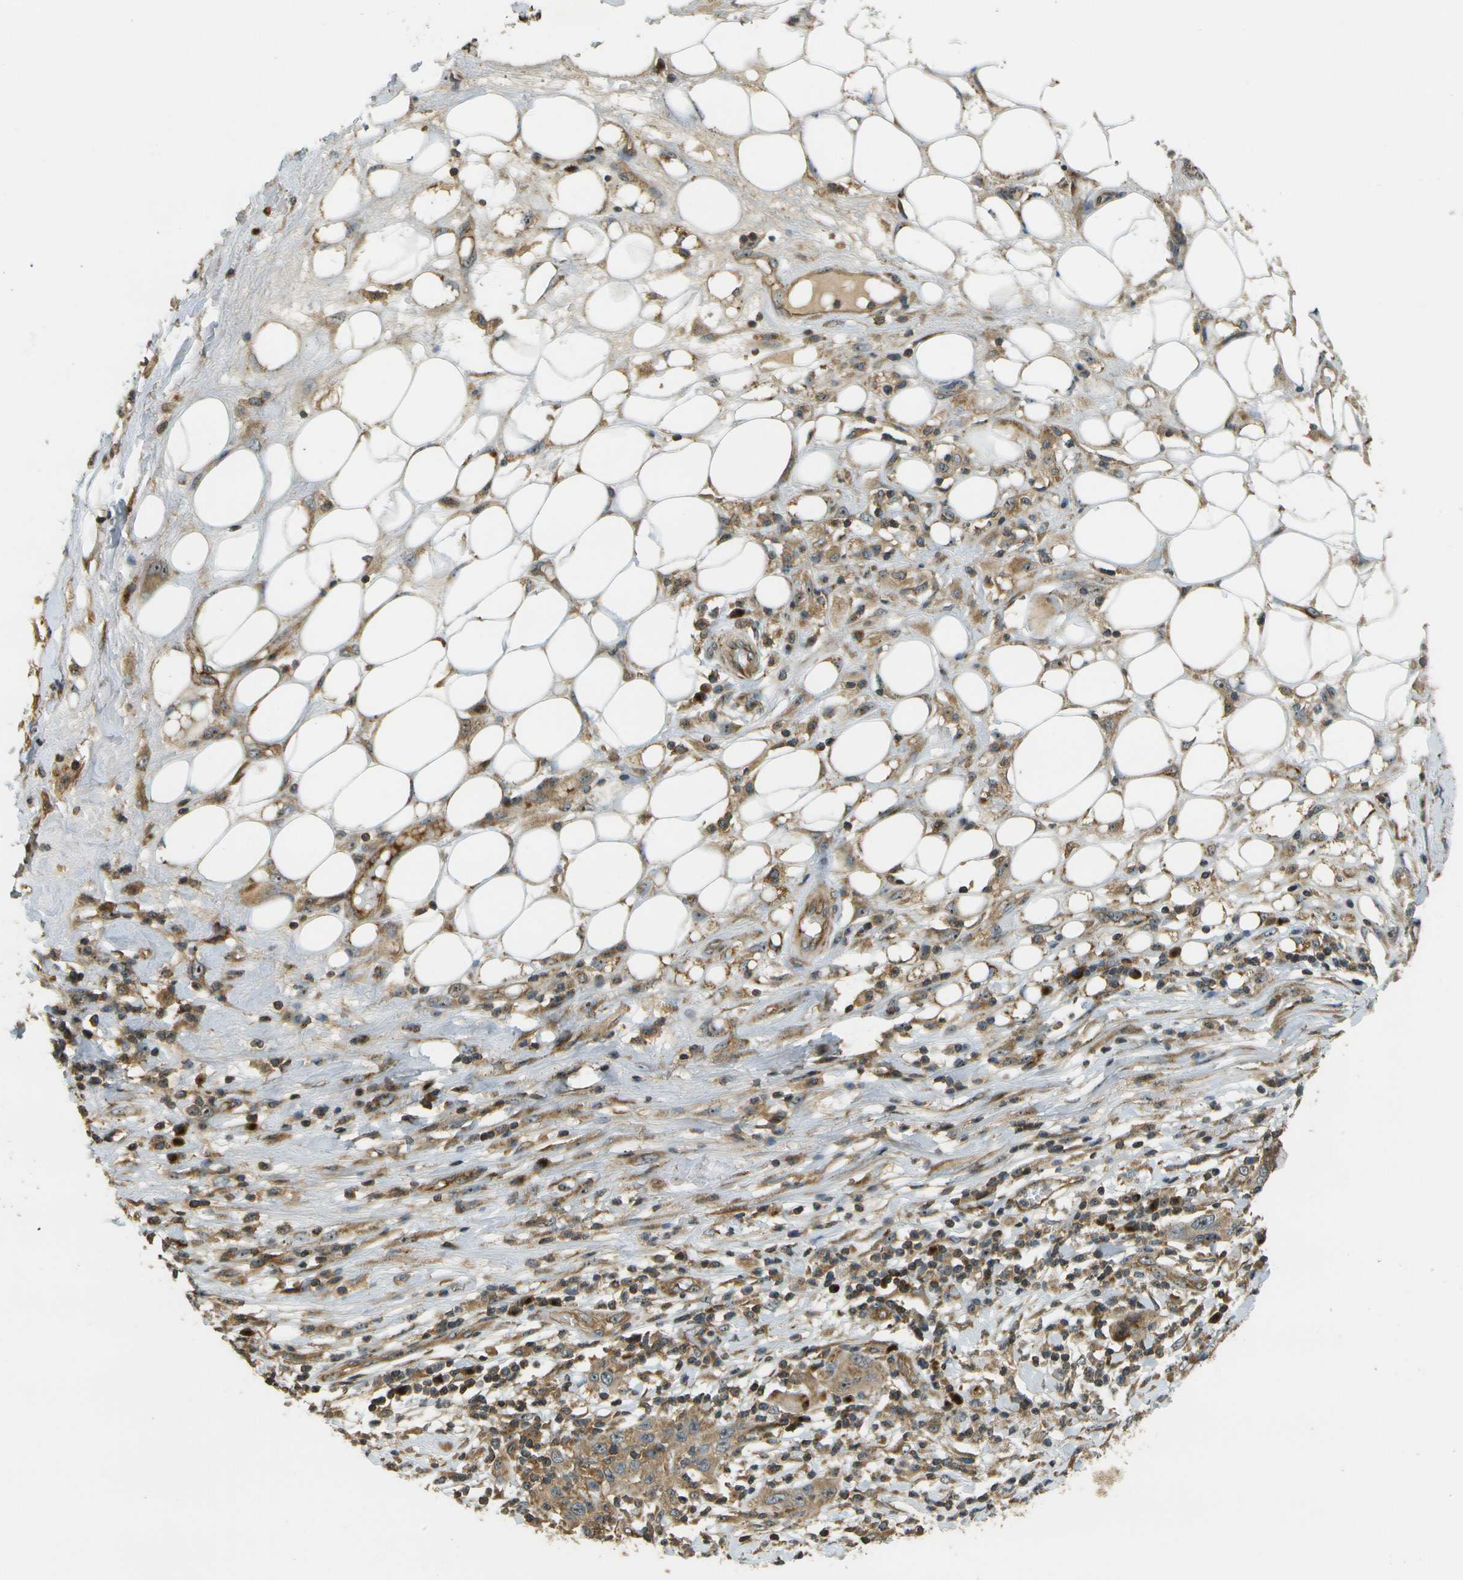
{"staining": {"intensity": "moderate", "quantity": ">75%", "location": "cytoplasmic/membranous"}, "tissue": "skin cancer", "cell_type": "Tumor cells", "image_type": "cancer", "snomed": [{"axis": "morphology", "description": "Squamous cell carcinoma, NOS"}, {"axis": "topography", "description": "Skin"}], "caption": "Skin squamous cell carcinoma tissue shows moderate cytoplasmic/membranous positivity in about >75% of tumor cells (brown staining indicates protein expression, while blue staining denotes nuclei).", "gene": "LRP12", "patient": {"sex": "female", "age": 88}}